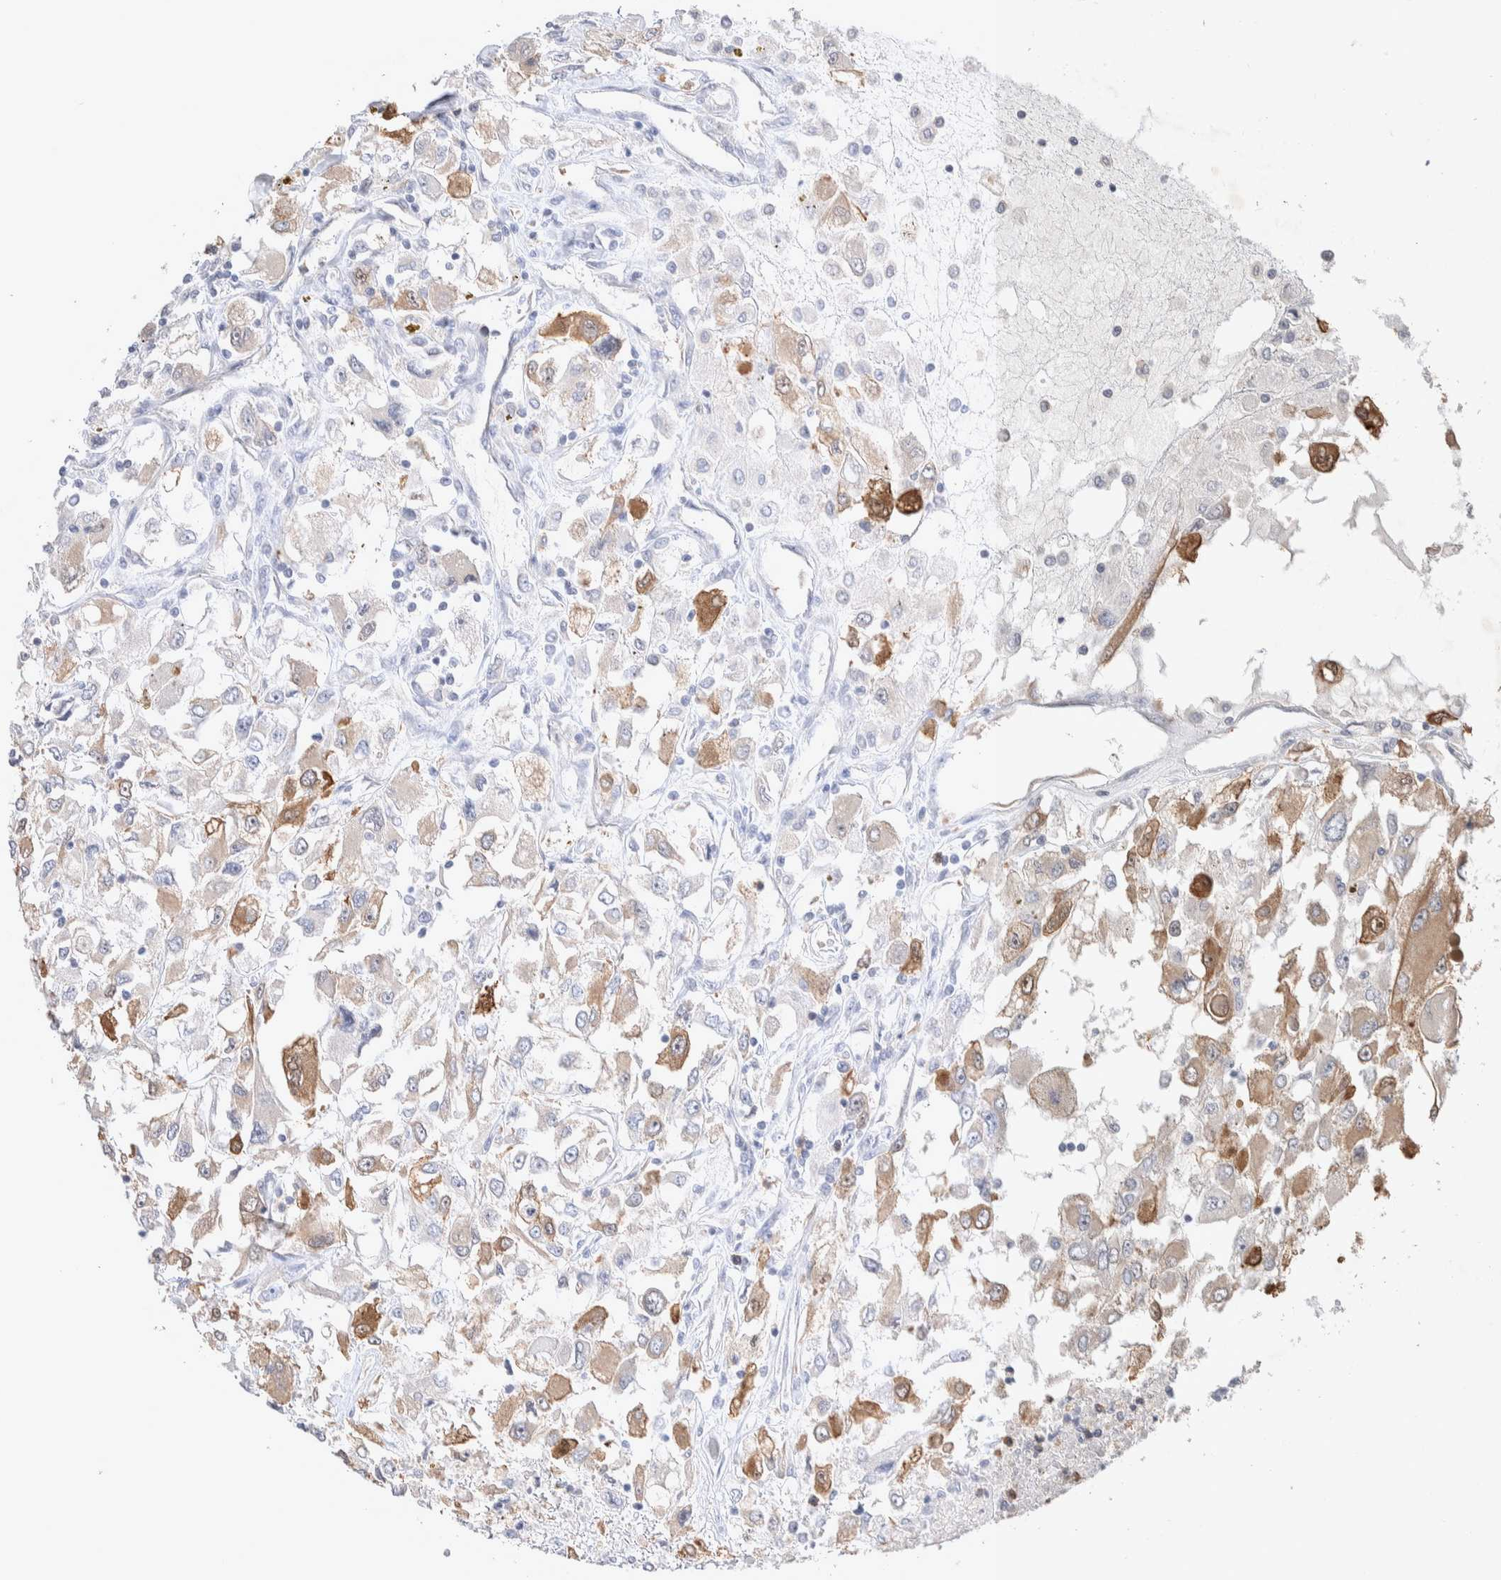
{"staining": {"intensity": "moderate", "quantity": "<25%", "location": "cytoplasmic/membranous"}, "tissue": "renal cancer", "cell_type": "Tumor cells", "image_type": "cancer", "snomed": [{"axis": "morphology", "description": "Adenocarcinoma, NOS"}, {"axis": "topography", "description": "Kidney"}], "caption": "Tumor cells demonstrate moderate cytoplasmic/membranous positivity in approximately <25% of cells in adenocarcinoma (renal).", "gene": "FFAR2", "patient": {"sex": "female", "age": 52}}